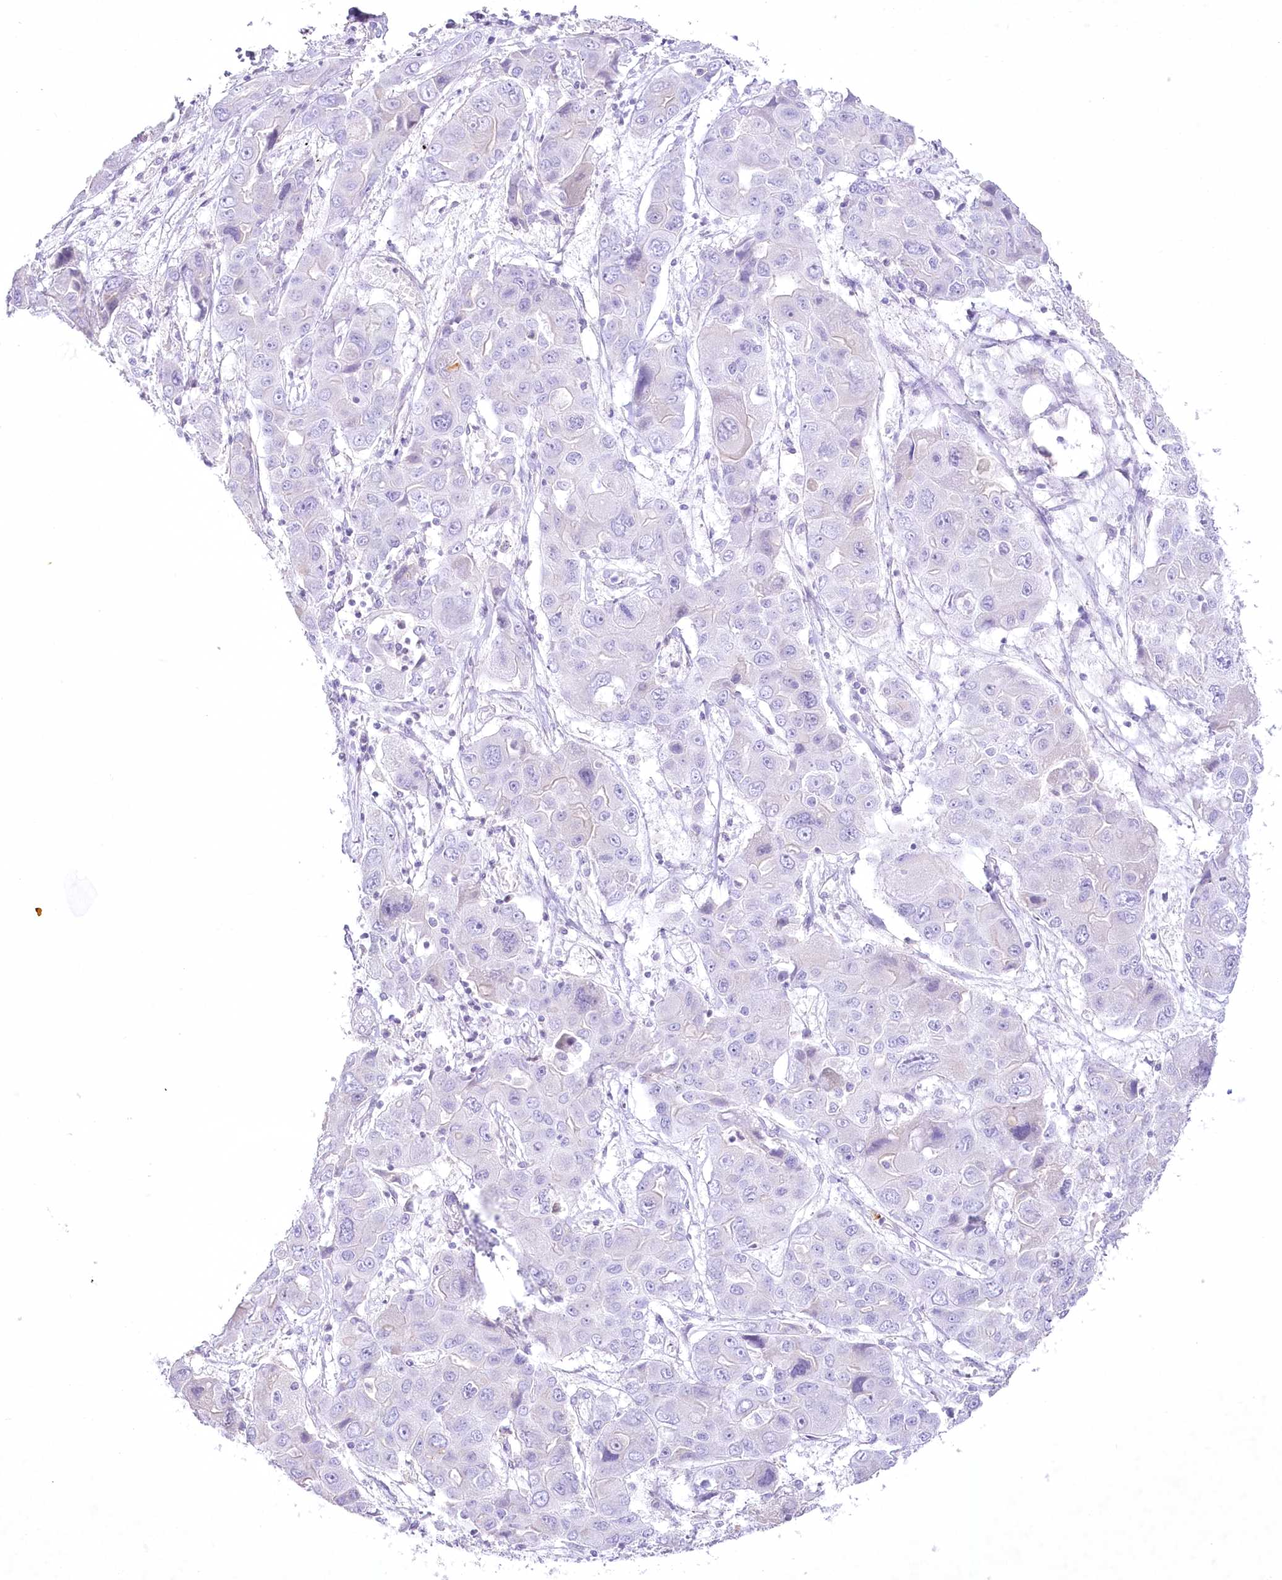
{"staining": {"intensity": "negative", "quantity": "none", "location": "none"}, "tissue": "liver cancer", "cell_type": "Tumor cells", "image_type": "cancer", "snomed": [{"axis": "morphology", "description": "Cholangiocarcinoma"}, {"axis": "topography", "description": "Liver"}], "caption": "DAB (3,3'-diaminobenzidine) immunohistochemical staining of human liver cholangiocarcinoma reveals no significant expression in tumor cells.", "gene": "MYOZ1", "patient": {"sex": "male", "age": 67}}